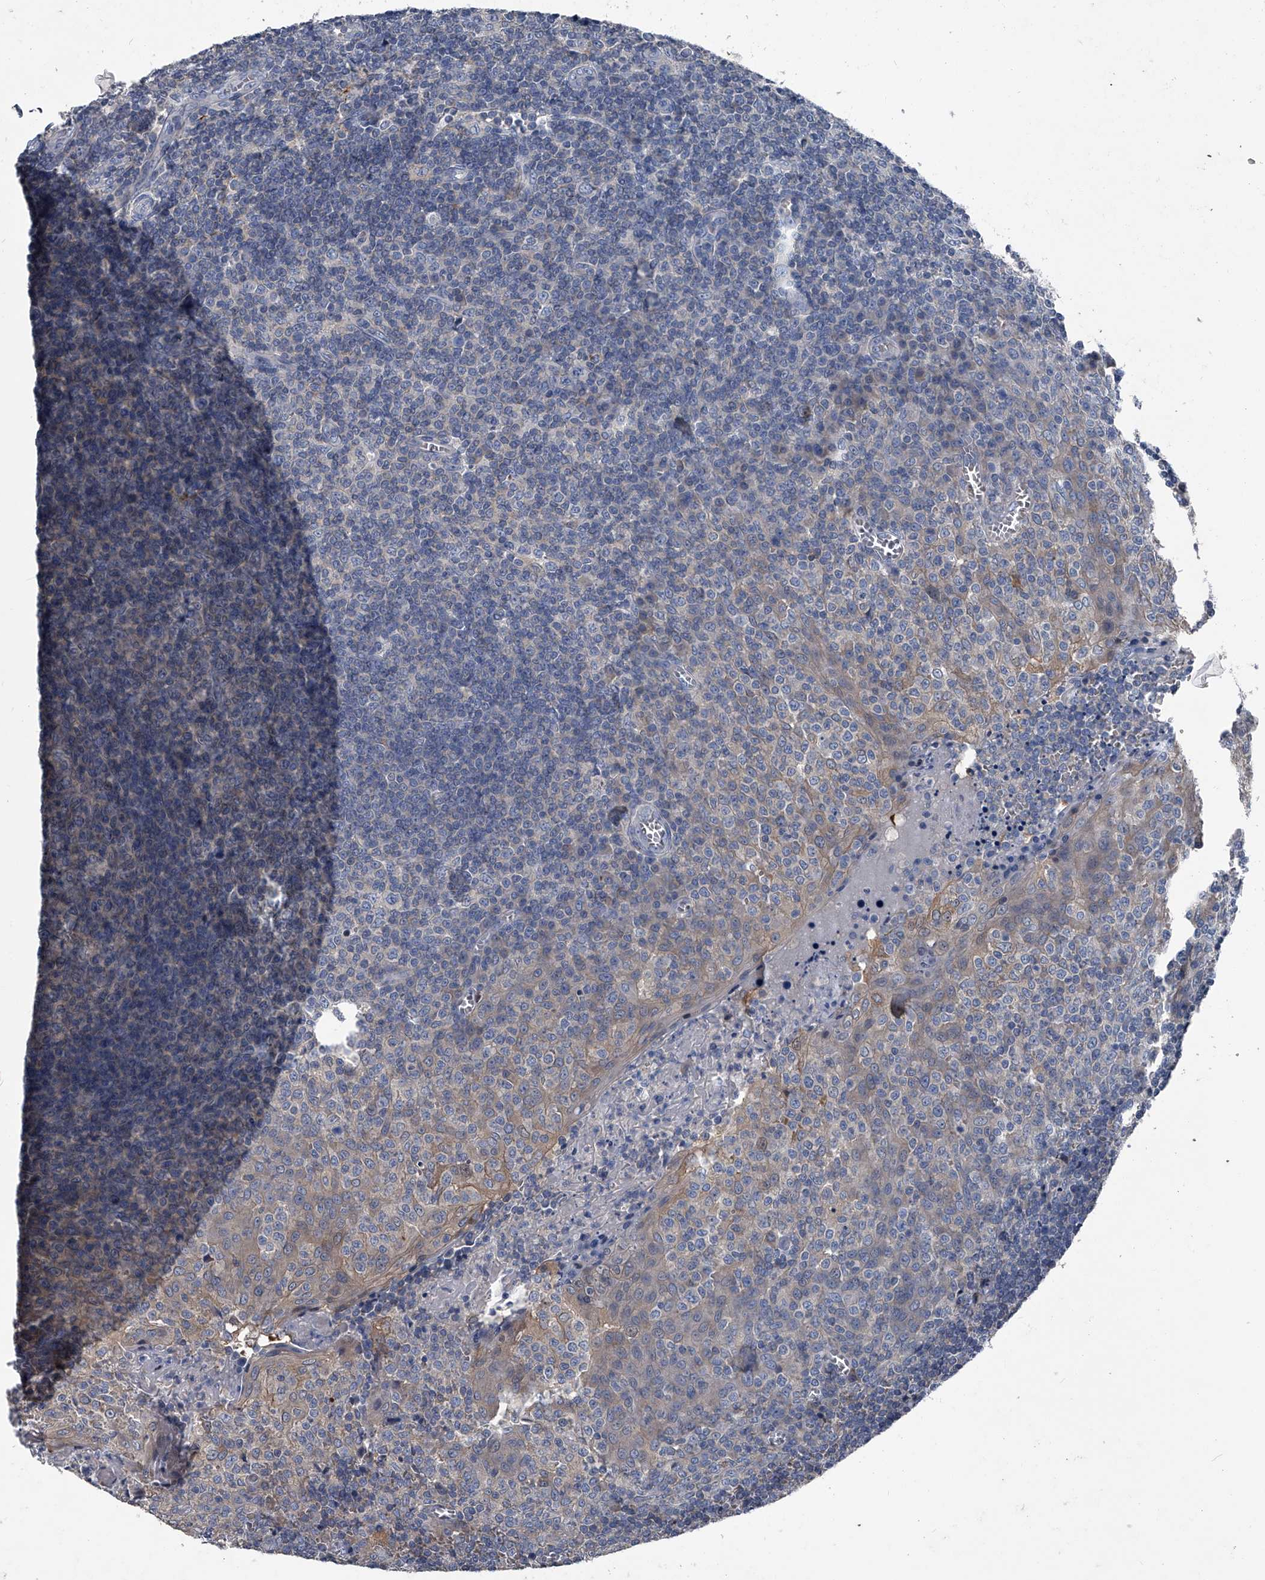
{"staining": {"intensity": "negative", "quantity": "none", "location": "none"}, "tissue": "tonsil", "cell_type": "Germinal center cells", "image_type": "normal", "snomed": [{"axis": "morphology", "description": "Normal tissue, NOS"}, {"axis": "topography", "description": "Tonsil"}], "caption": "Immunohistochemical staining of normal human tonsil exhibits no significant expression in germinal center cells. (DAB IHC visualized using brightfield microscopy, high magnification).", "gene": "KIF13A", "patient": {"sex": "female", "age": 19}}